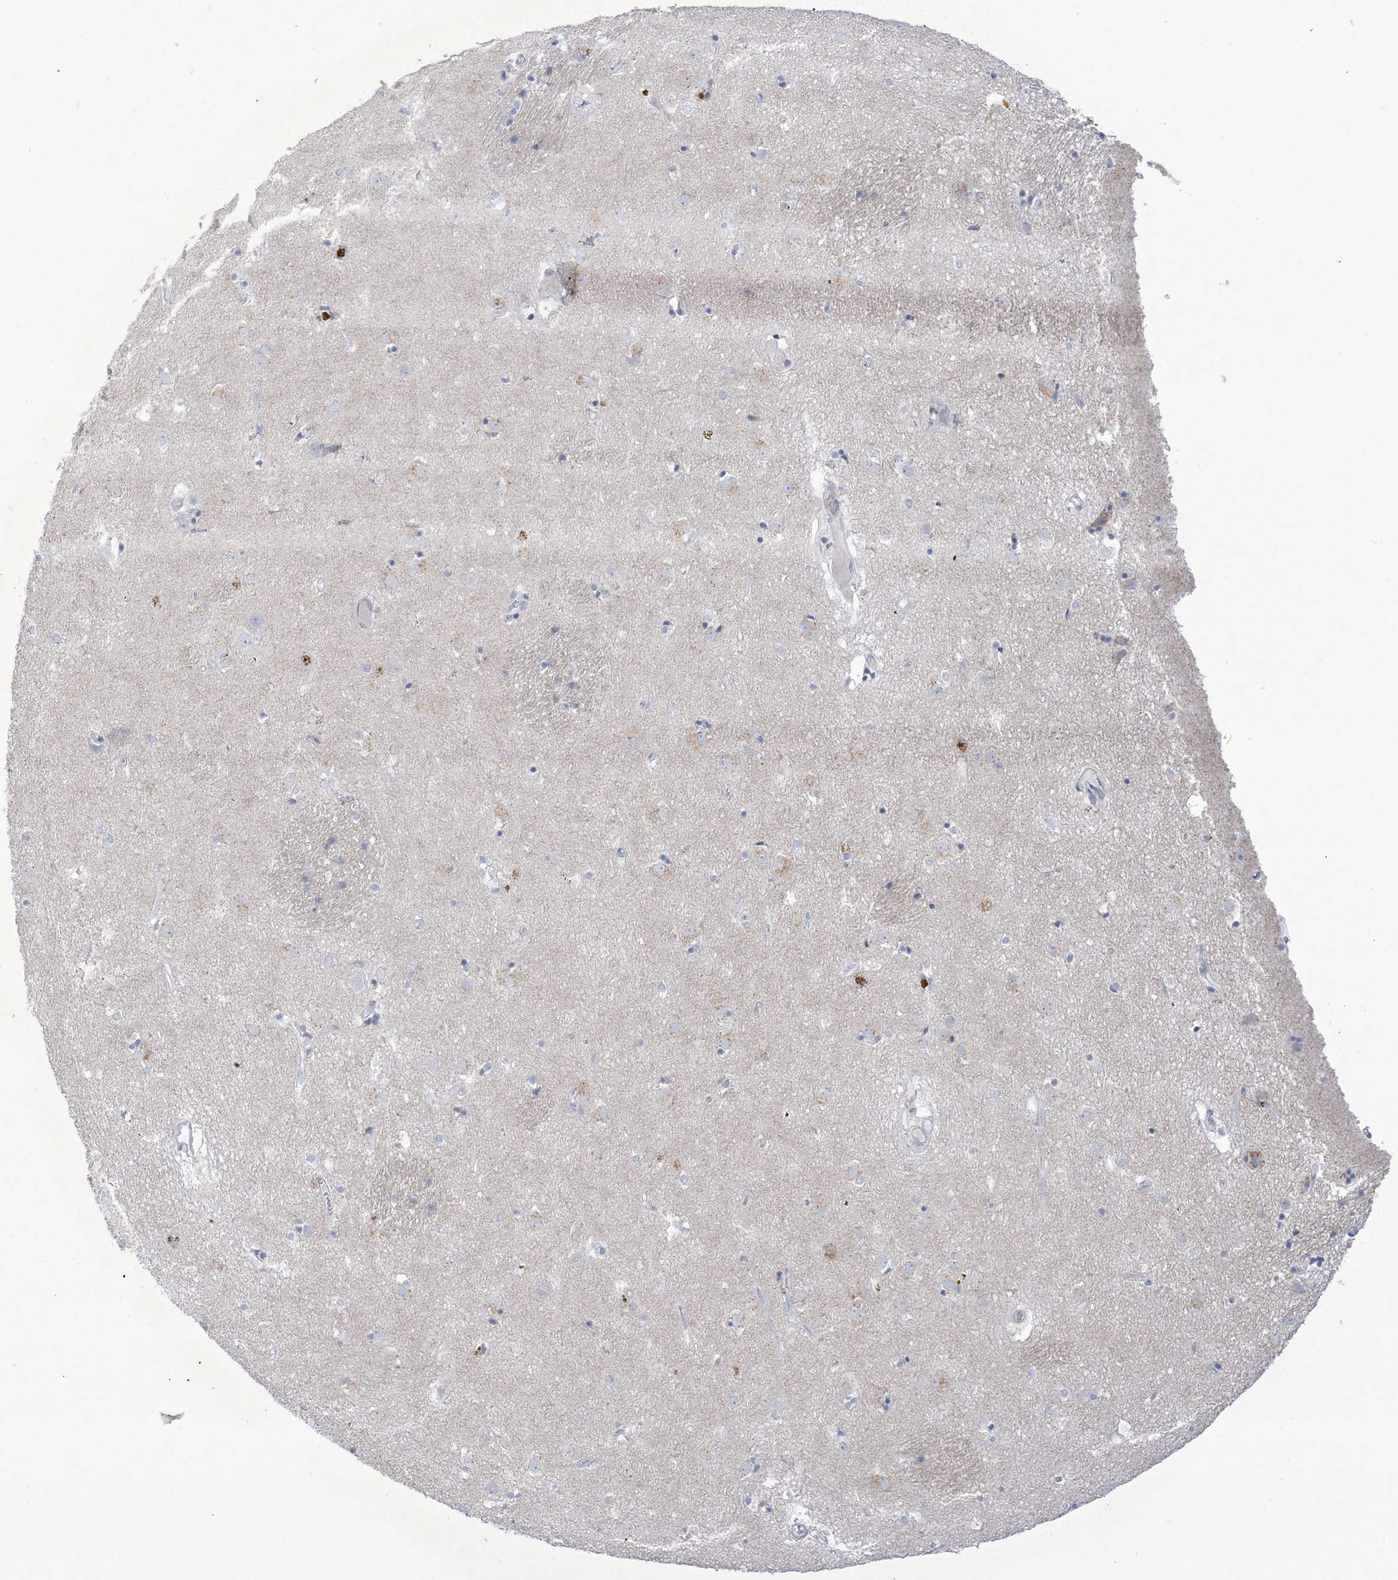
{"staining": {"intensity": "negative", "quantity": "none", "location": "none"}, "tissue": "caudate", "cell_type": "Glial cells", "image_type": "normal", "snomed": [{"axis": "morphology", "description": "Normal tissue, NOS"}, {"axis": "topography", "description": "Lateral ventricle wall"}], "caption": "Immunohistochemistry micrograph of unremarkable caudate: caudate stained with DAB (3,3'-diaminobenzidine) exhibits no significant protein expression in glial cells. (Brightfield microscopy of DAB (3,3'-diaminobenzidine) immunohistochemistry (IHC) at high magnification).", "gene": "B3GNT7", "patient": {"sex": "male", "age": 70}}